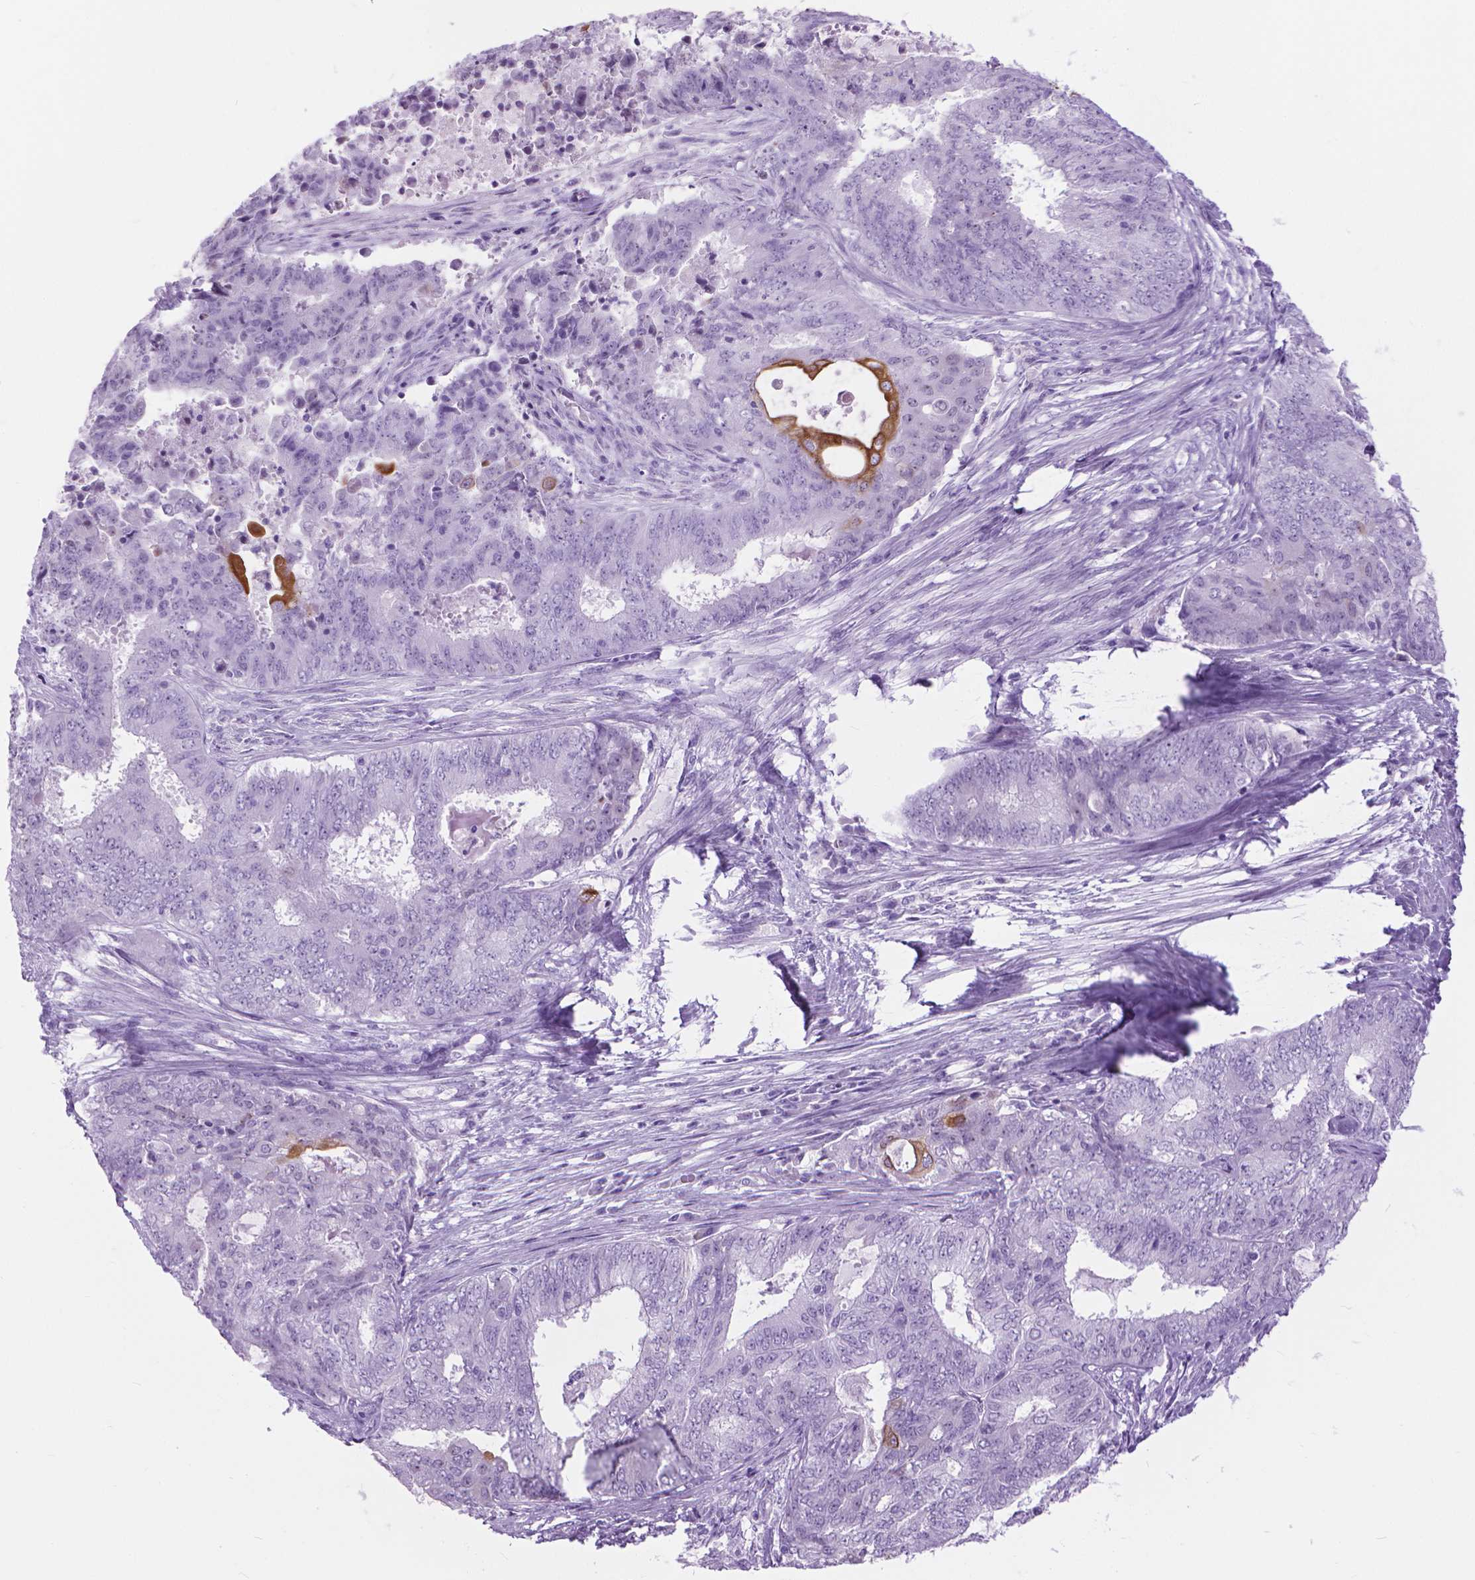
{"staining": {"intensity": "strong", "quantity": "<25%", "location": "cytoplasmic/membranous"}, "tissue": "endometrial cancer", "cell_type": "Tumor cells", "image_type": "cancer", "snomed": [{"axis": "morphology", "description": "Adenocarcinoma, NOS"}, {"axis": "topography", "description": "Endometrium"}], "caption": "The image displays a brown stain indicating the presence of a protein in the cytoplasmic/membranous of tumor cells in adenocarcinoma (endometrial).", "gene": "HTR2B", "patient": {"sex": "female", "age": 62}}